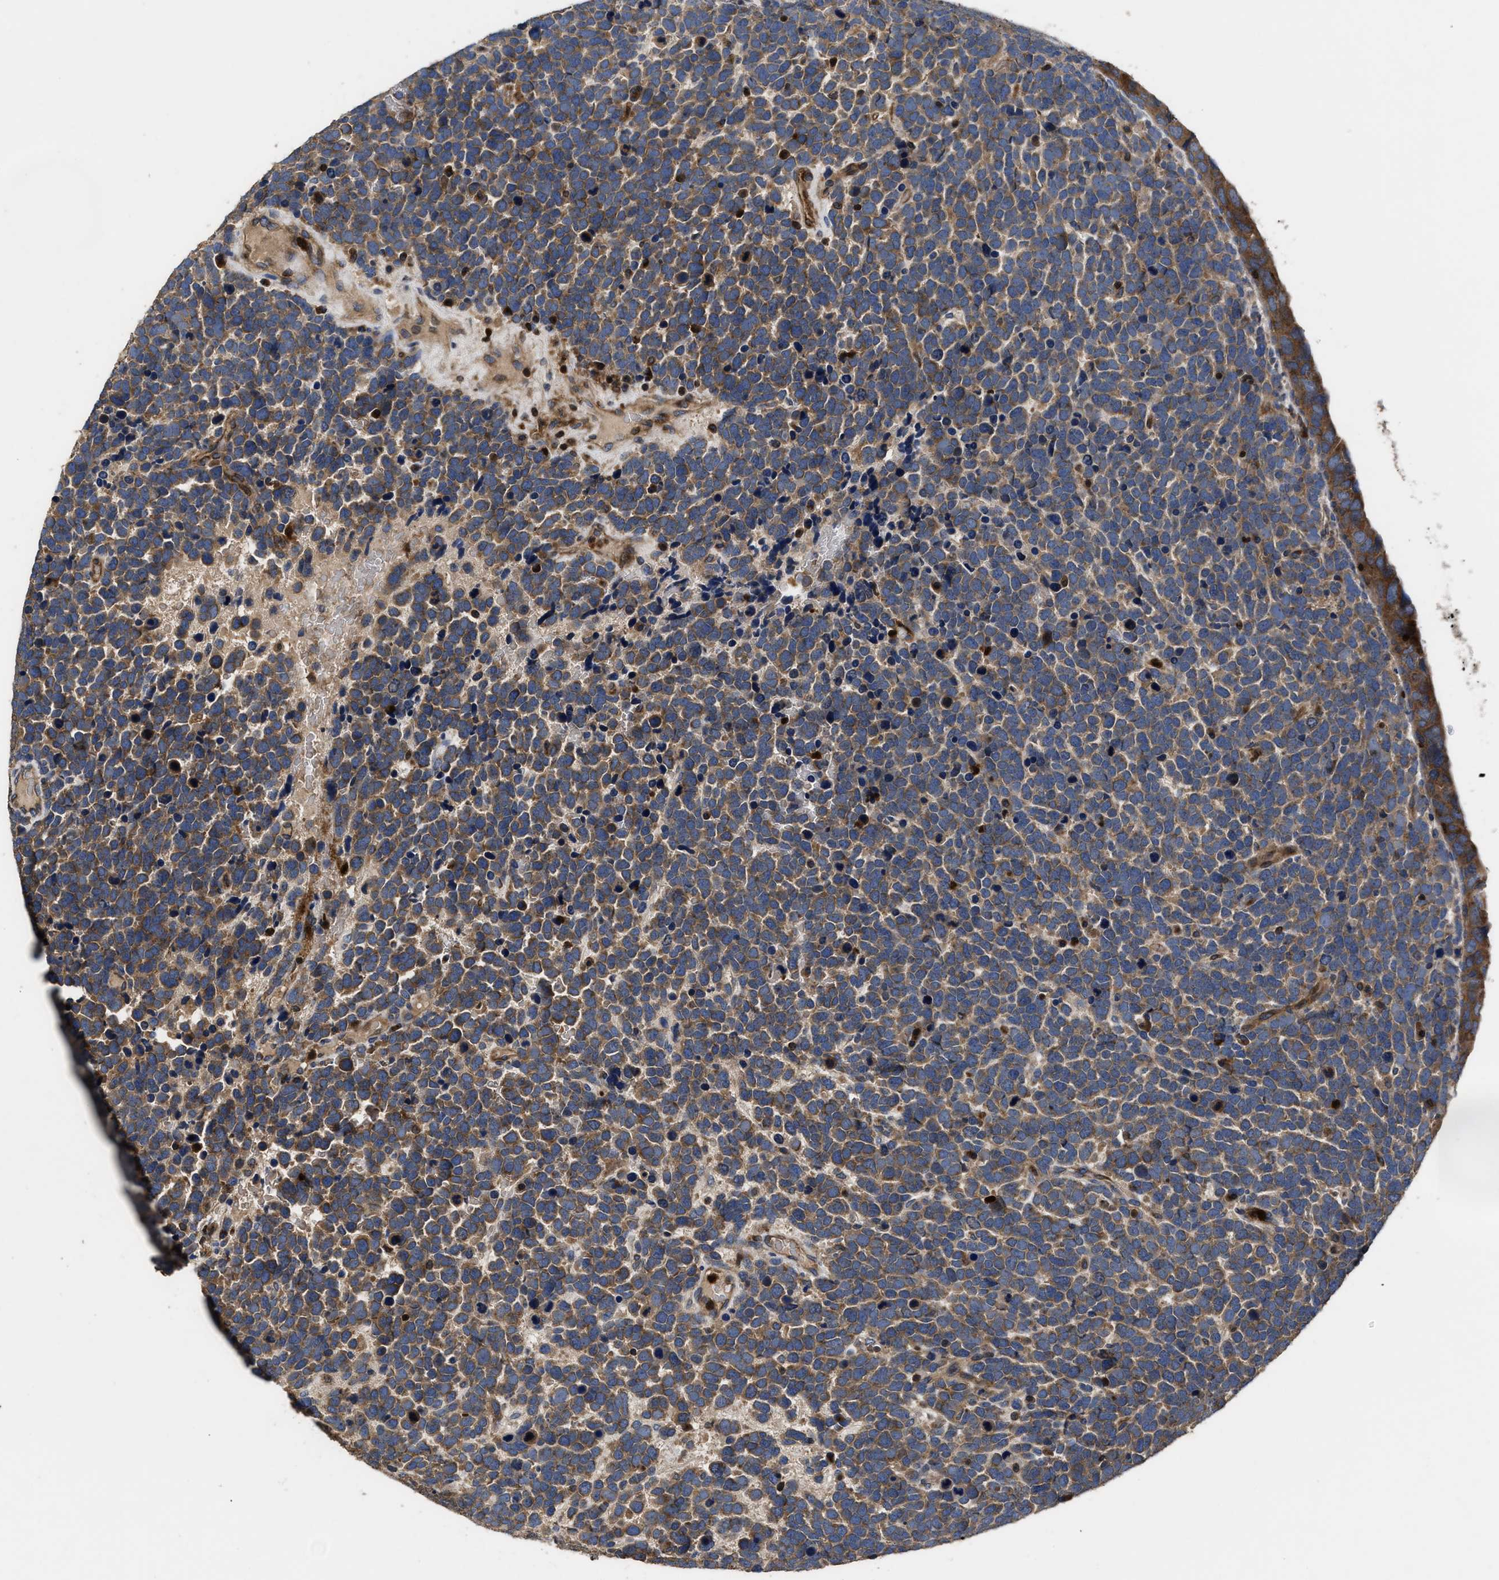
{"staining": {"intensity": "moderate", "quantity": ">75%", "location": "cytoplasmic/membranous"}, "tissue": "urothelial cancer", "cell_type": "Tumor cells", "image_type": "cancer", "snomed": [{"axis": "morphology", "description": "Urothelial carcinoma, High grade"}, {"axis": "topography", "description": "Urinary bladder"}], "caption": "The immunohistochemical stain shows moderate cytoplasmic/membranous expression in tumor cells of urothelial cancer tissue. Using DAB (brown) and hematoxylin (blue) stains, captured at high magnification using brightfield microscopy.", "gene": "YBEY", "patient": {"sex": "female", "age": 82}}